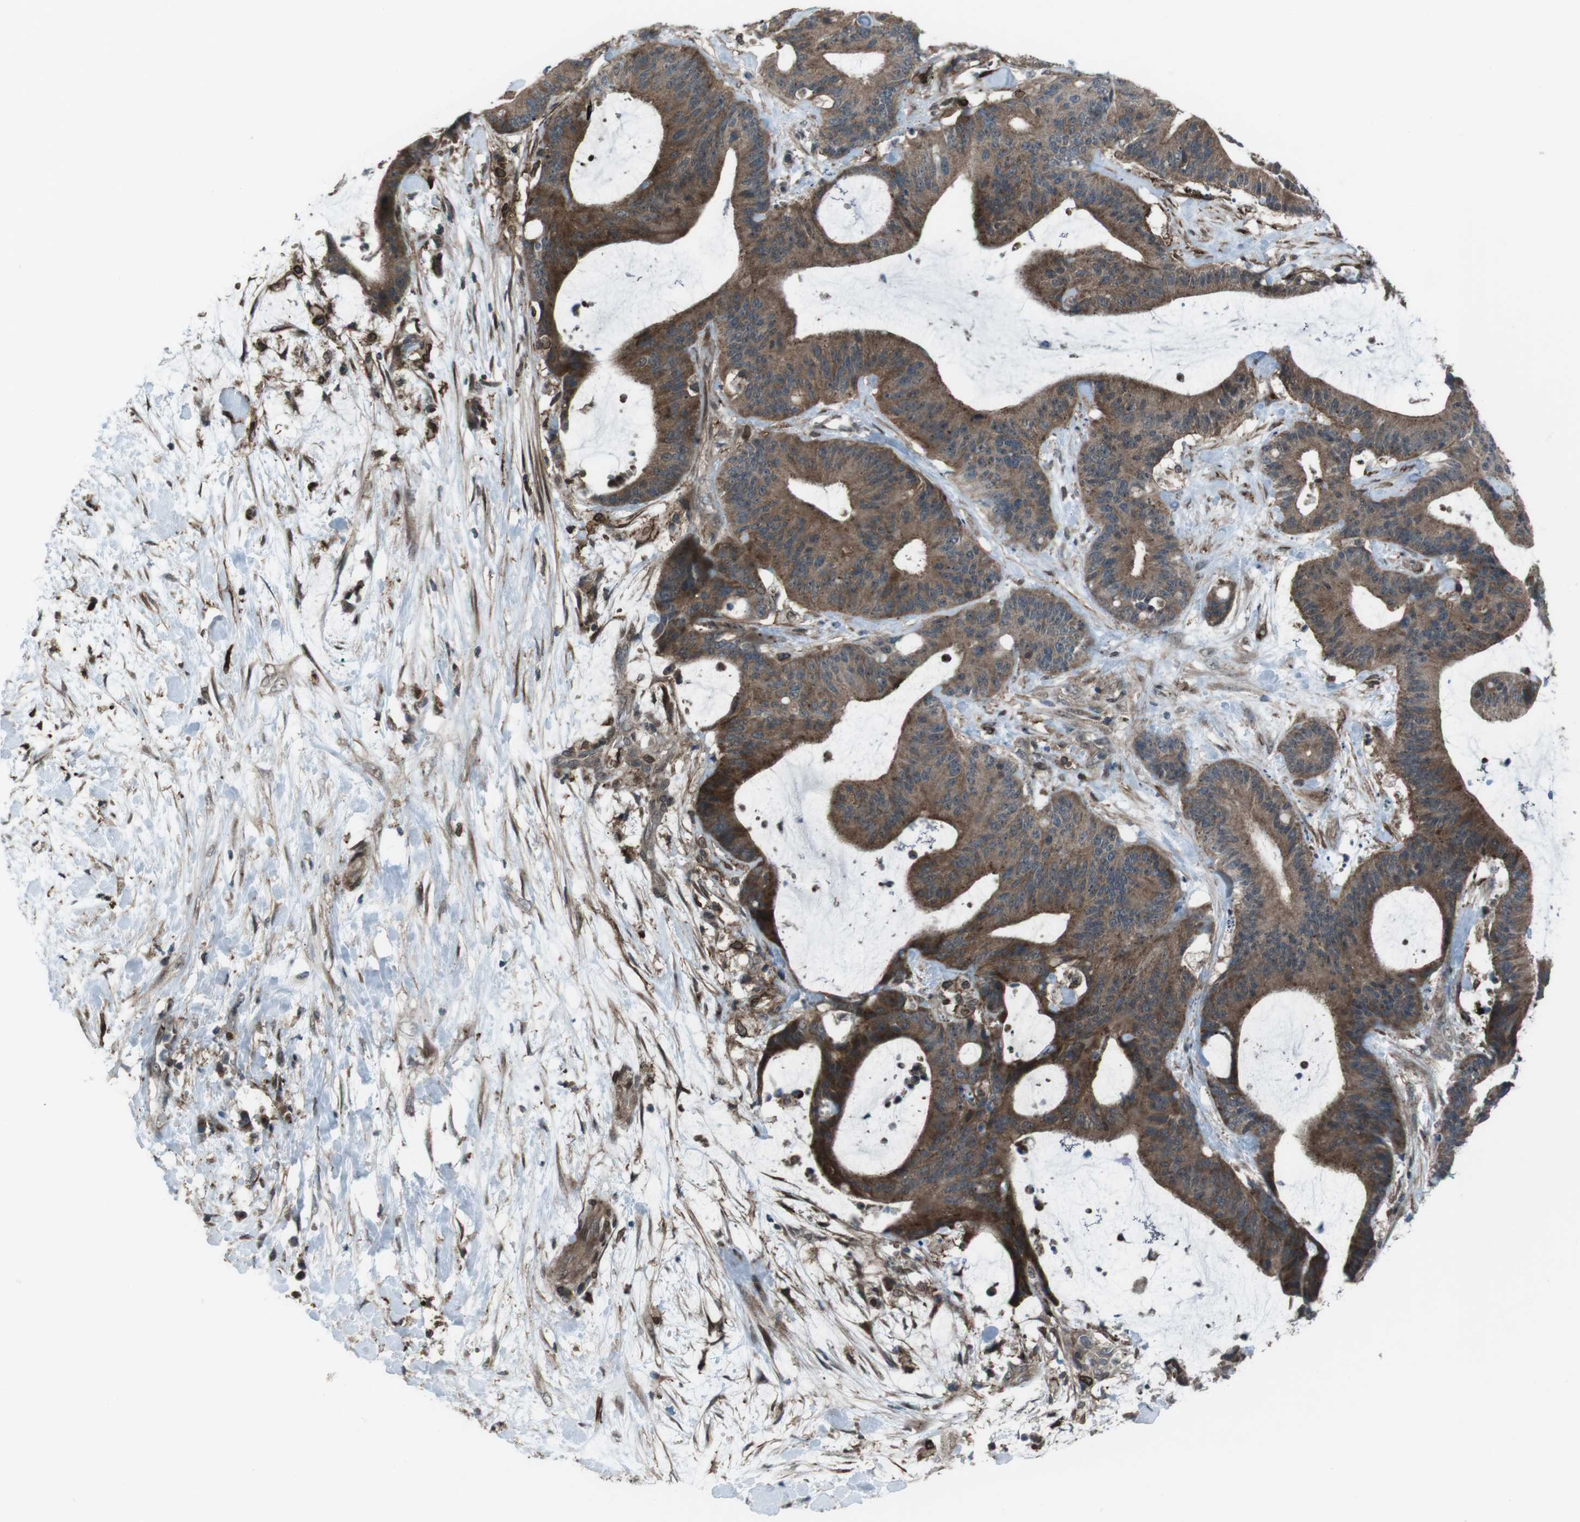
{"staining": {"intensity": "strong", "quantity": ">75%", "location": "cytoplasmic/membranous"}, "tissue": "liver cancer", "cell_type": "Tumor cells", "image_type": "cancer", "snomed": [{"axis": "morphology", "description": "Cholangiocarcinoma"}, {"axis": "topography", "description": "Liver"}], "caption": "Liver cancer stained with a brown dye demonstrates strong cytoplasmic/membranous positive expression in approximately >75% of tumor cells.", "gene": "GDF10", "patient": {"sex": "female", "age": 73}}